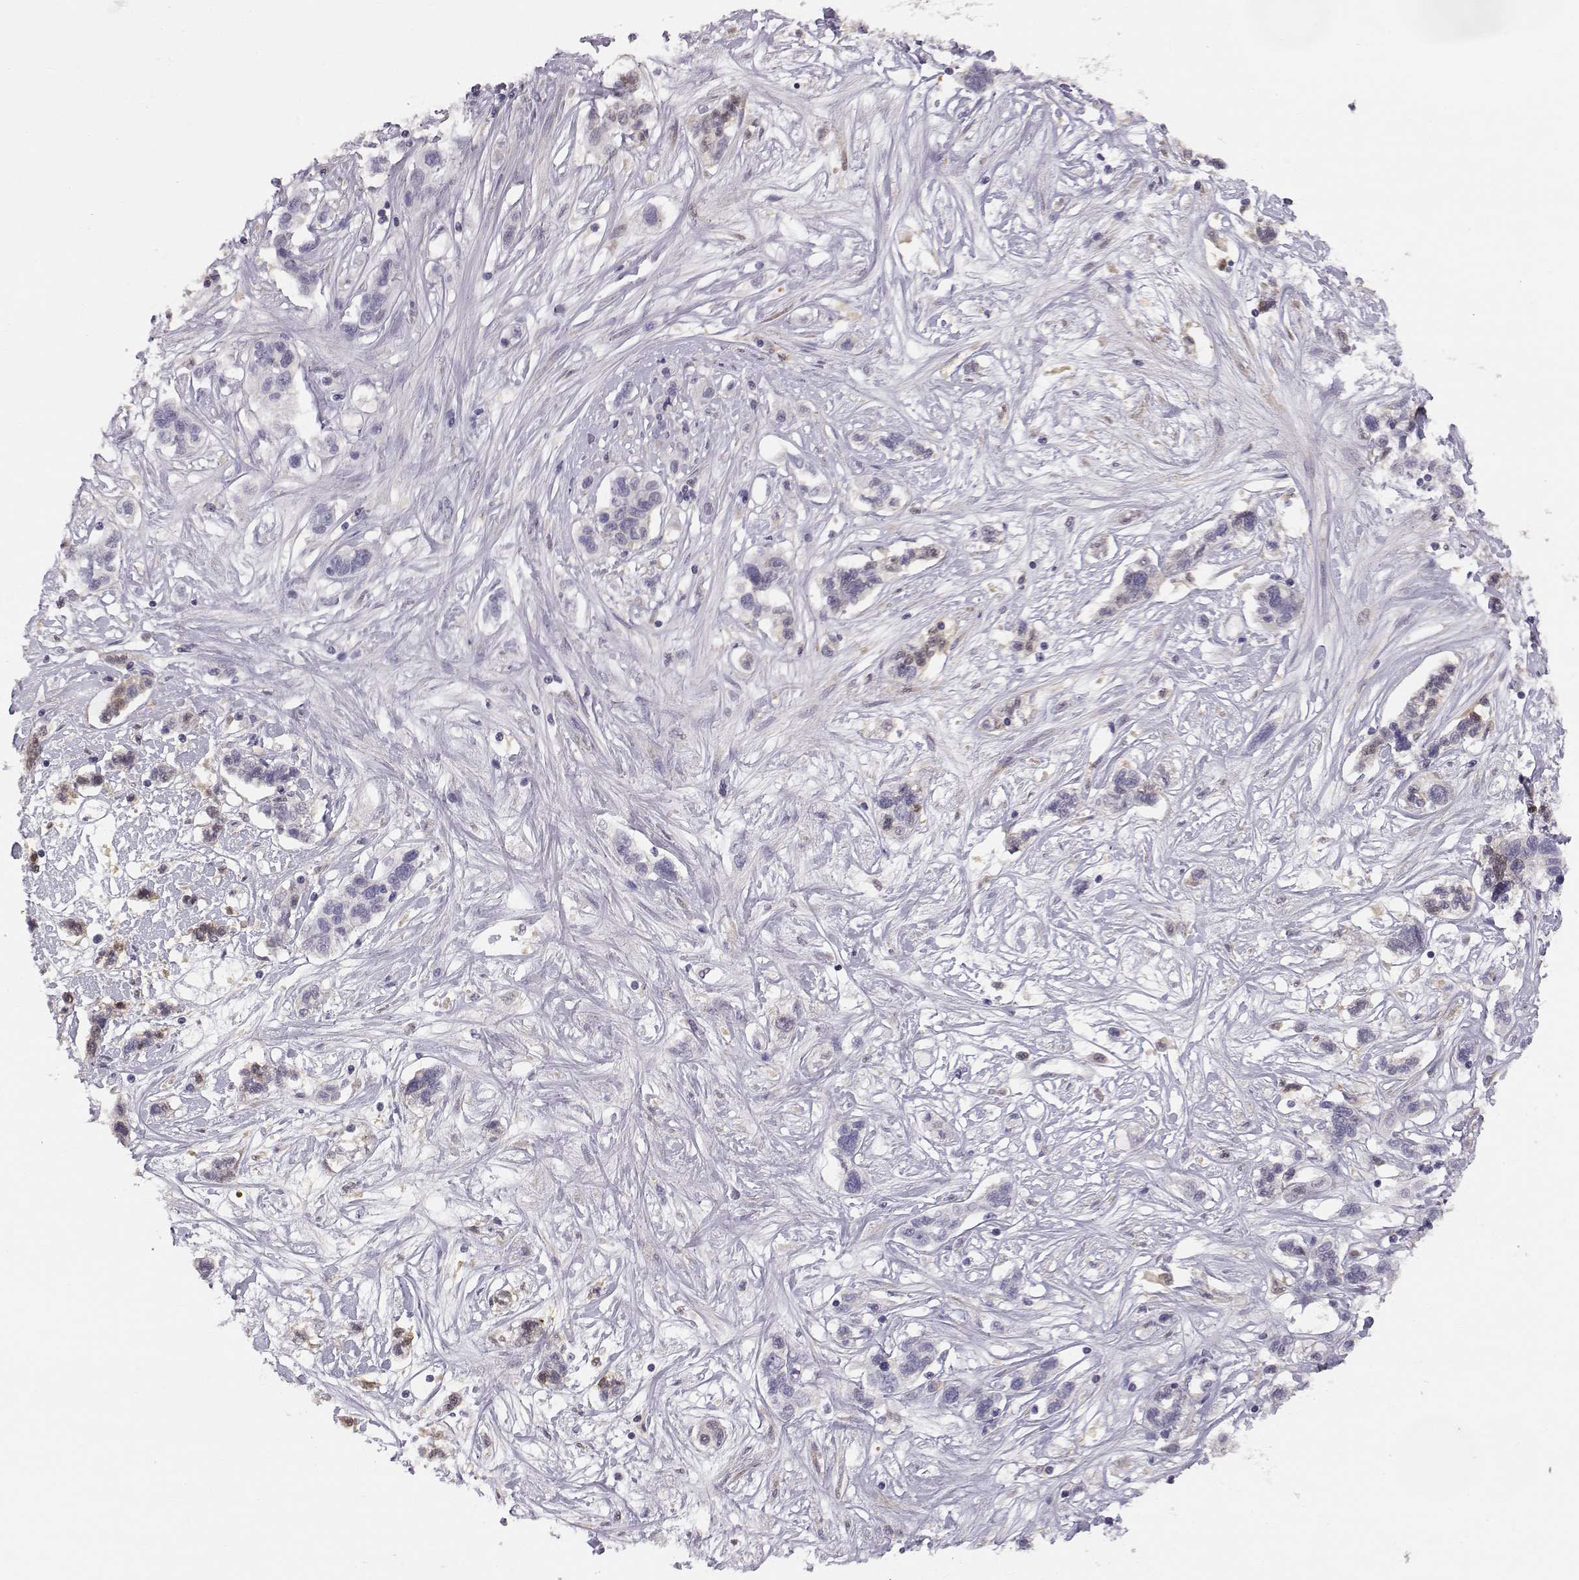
{"staining": {"intensity": "negative", "quantity": "none", "location": "none"}, "tissue": "liver cancer", "cell_type": "Tumor cells", "image_type": "cancer", "snomed": [{"axis": "morphology", "description": "Adenocarcinoma, NOS"}, {"axis": "morphology", "description": "Cholangiocarcinoma"}, {"axis": "topography", "description": "Liver"}], "caption": "Immunohistochemistry (IHC) micrograph of neoplastic tissue: cholangiocarcinoma (liver) stained with DAB displays no significant protein positivity in tumor cells. (Stains: DAB (3,3'-diaminobenzidine) immunohistochemistry (IHC) with hematoxylin counter stain, Microscopy: brightfield microscopy at high magnification).", "gene": "ACSL6", "patient": {"sex": "male", "age": 64}}